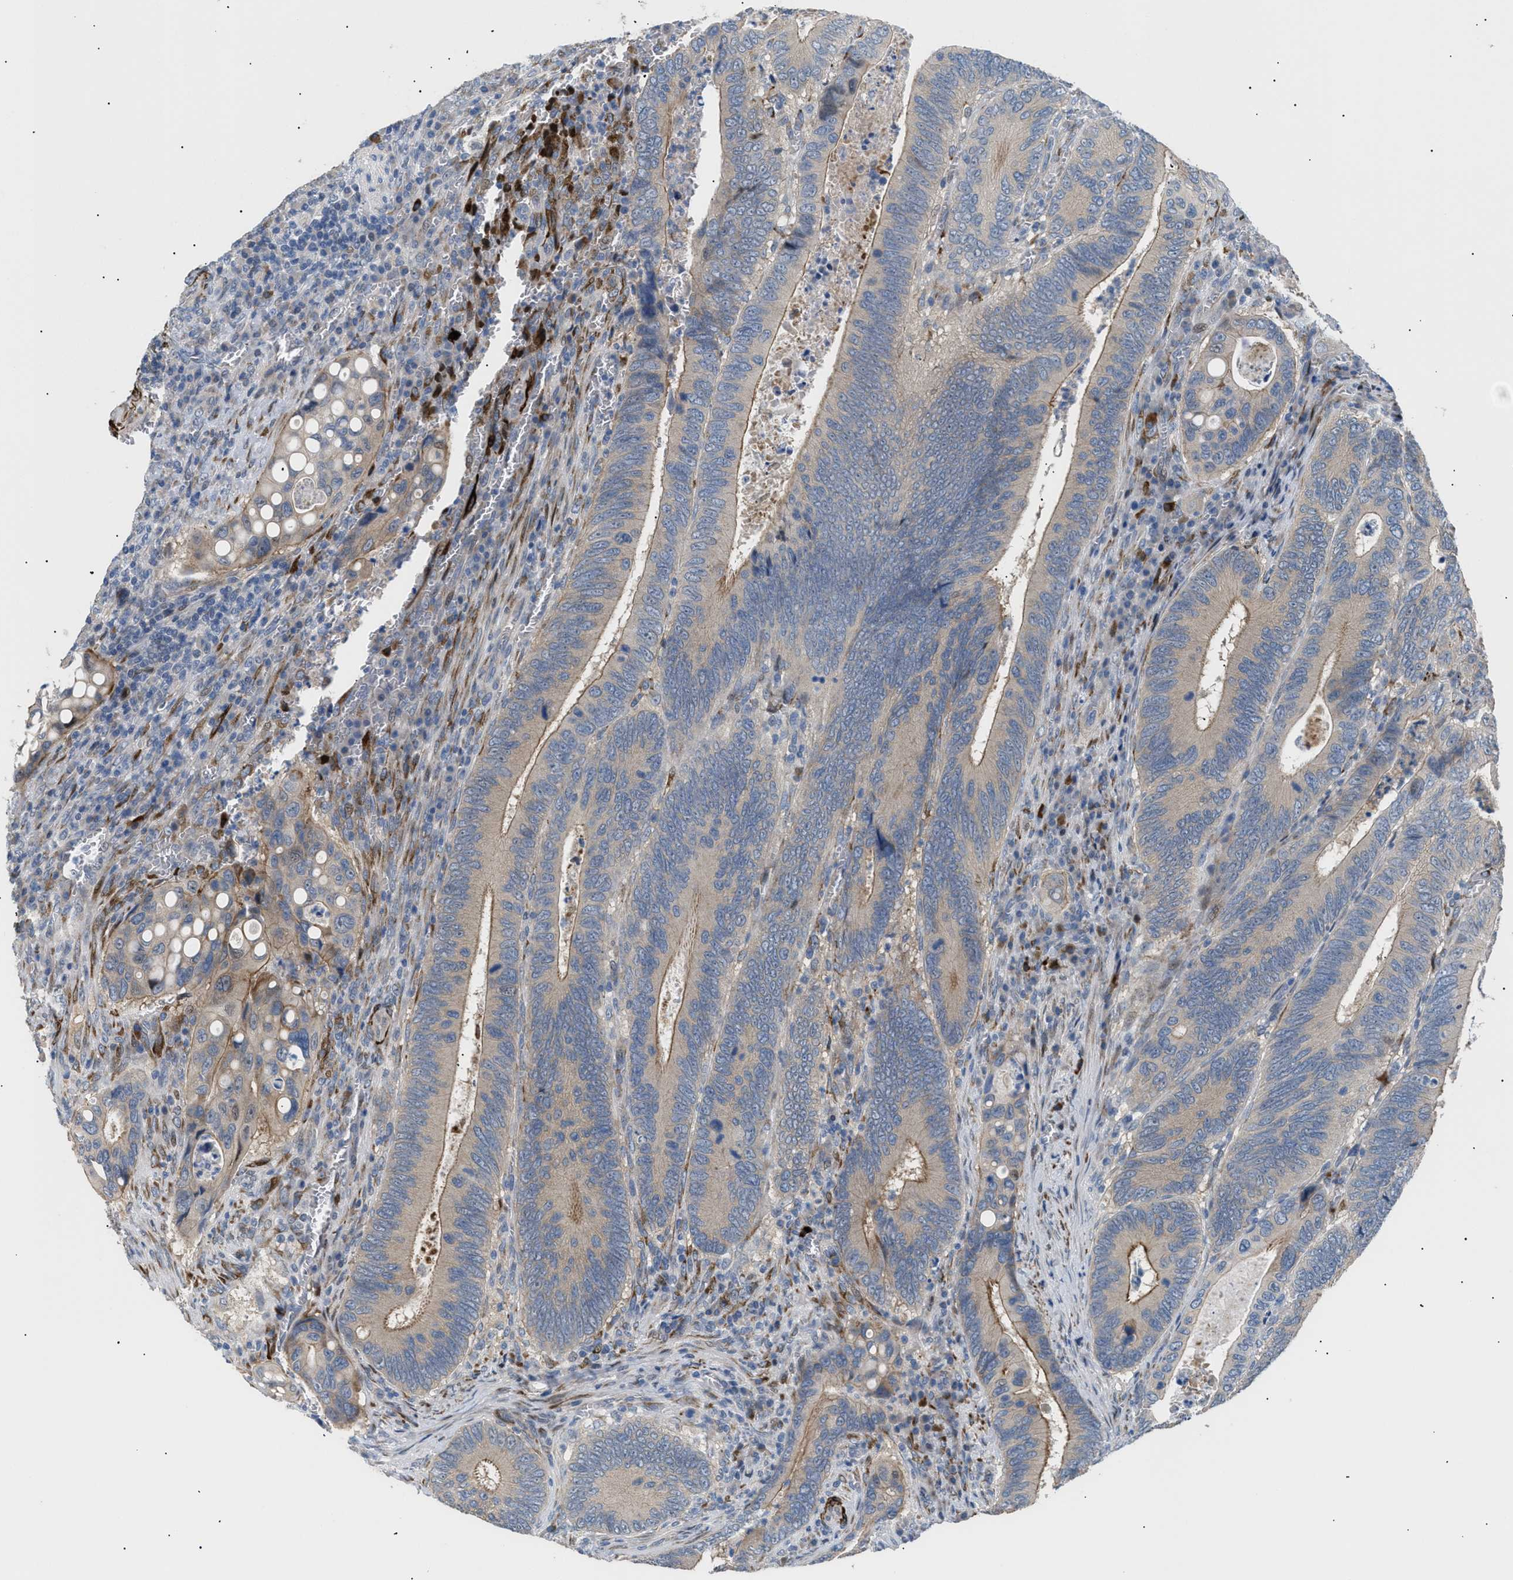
{"staining": {"intensity": "weak", "quantity": ">75%", "location": "cytoplasmic/membranous"}, "tissue": "colorectal cancer", "cell_type": "Tumor cells", "image_type": "cancer", "snomed": [{"axis": "morphology", "description": "Inflammation, NOS"}, {"axis": "morphology", "description": "Adenocarcinoma, NOS"}, {"axis": "topography", "description": "Colon"}], "caption": "A low amount of weak cytoplasmic/membranous positivity is seen in approximately >75% of tumor cells in adenocarcinoma (colorectal) tissue. The protein of interest is stained brown, and the nuclei are stained in blue (DAB IHC with brightfield microscopy, high magnification).", "gene": "ICA1", "patient": {"sex": "male", "age": 72}}